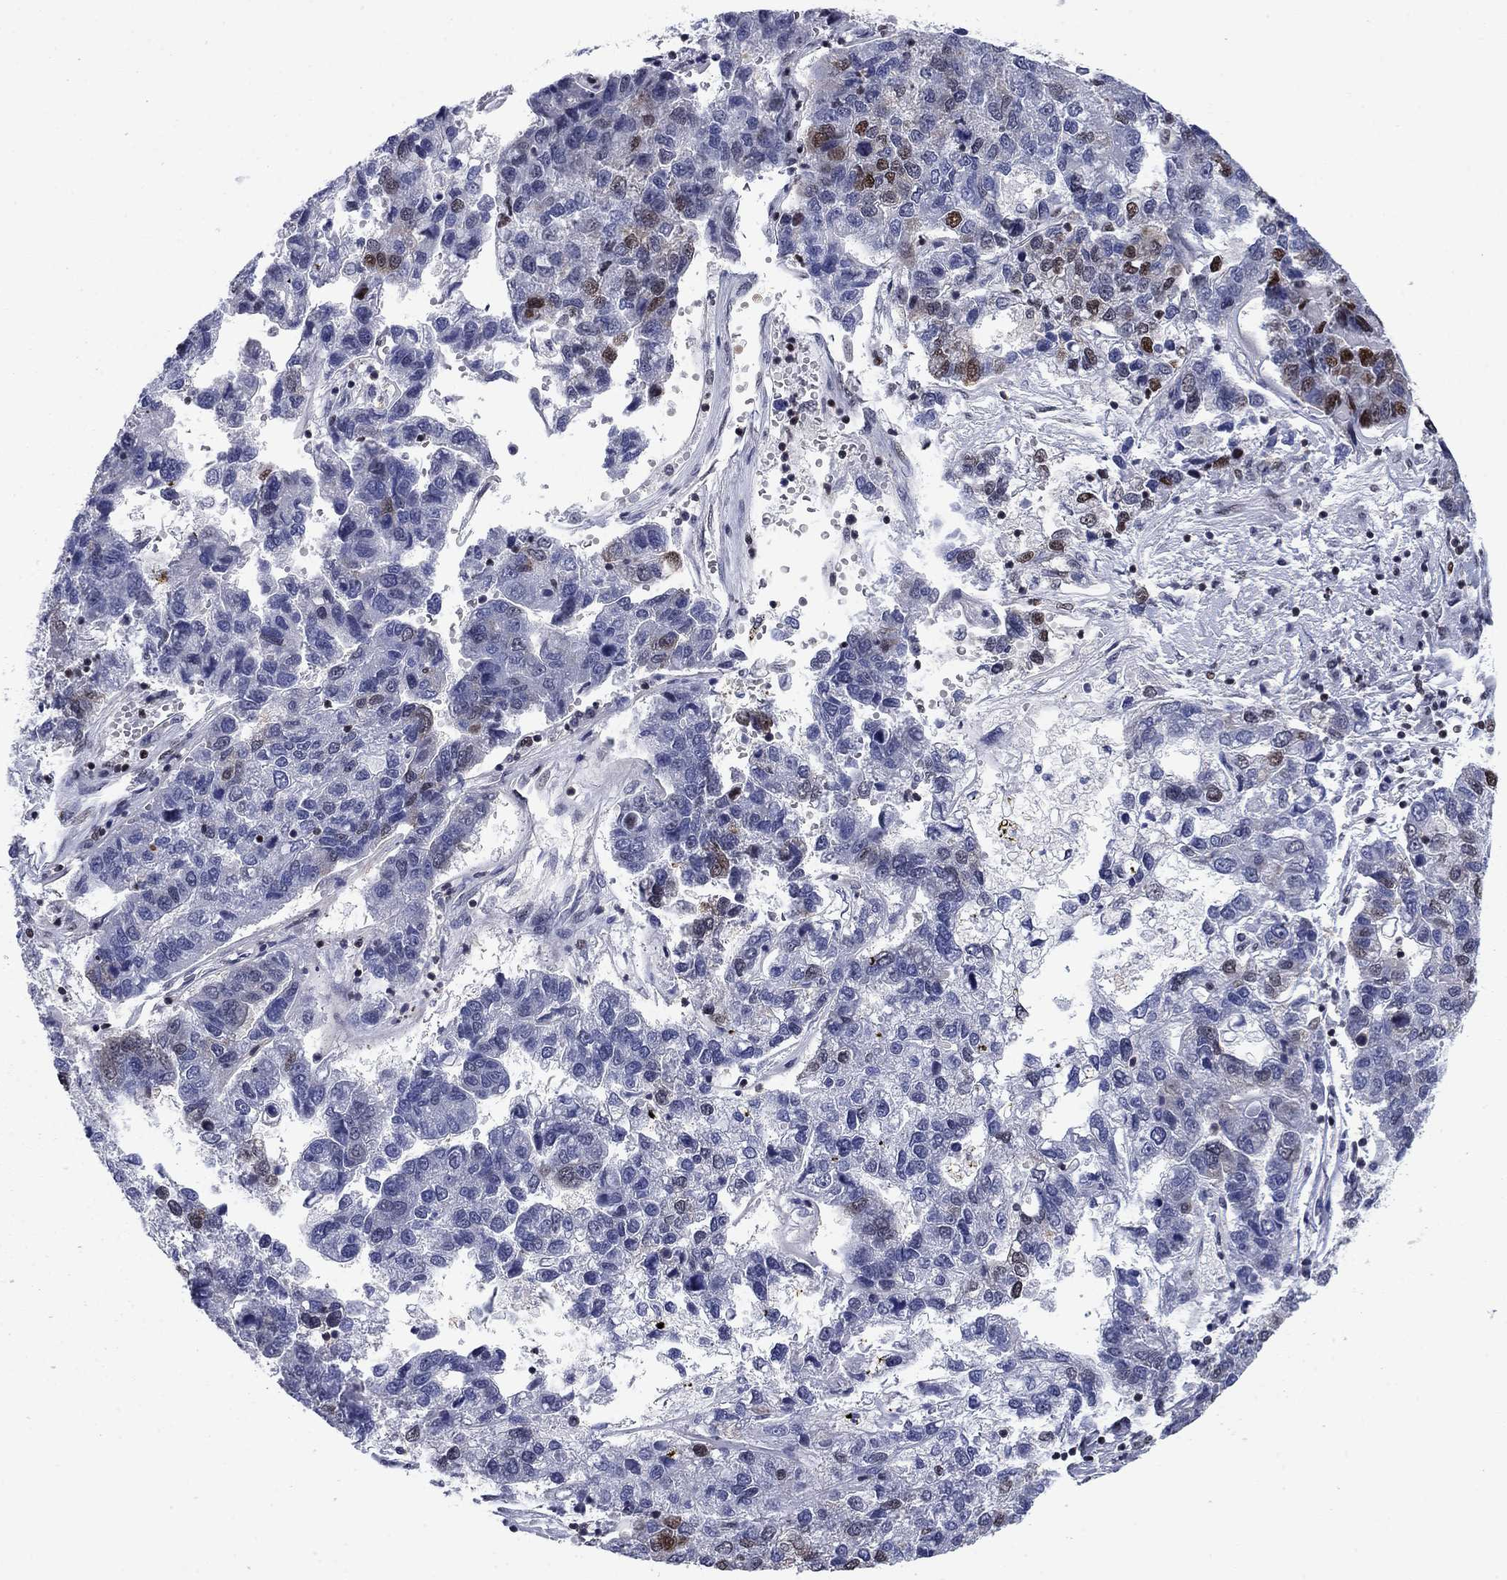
{"staining": {"intensity": "moderate", "quantity": "<25%", "location": "nuclear"}, "tissue": "pancreatic cancer", "cell_type": "Tumor cells", "image_type": "cancer", "snomed": [{"axis": "morphology", "description": "Adenocarcinoma, NOS"}, {"axis": "topography", "description": "Pancreas"}], "caption": "An image of human pancreatic cancer stained for a protein displays moderate nuclear brown staining in tumor cells.", "gene": "RPRD1B", "patient": {"sex": "female", "age": 61}}